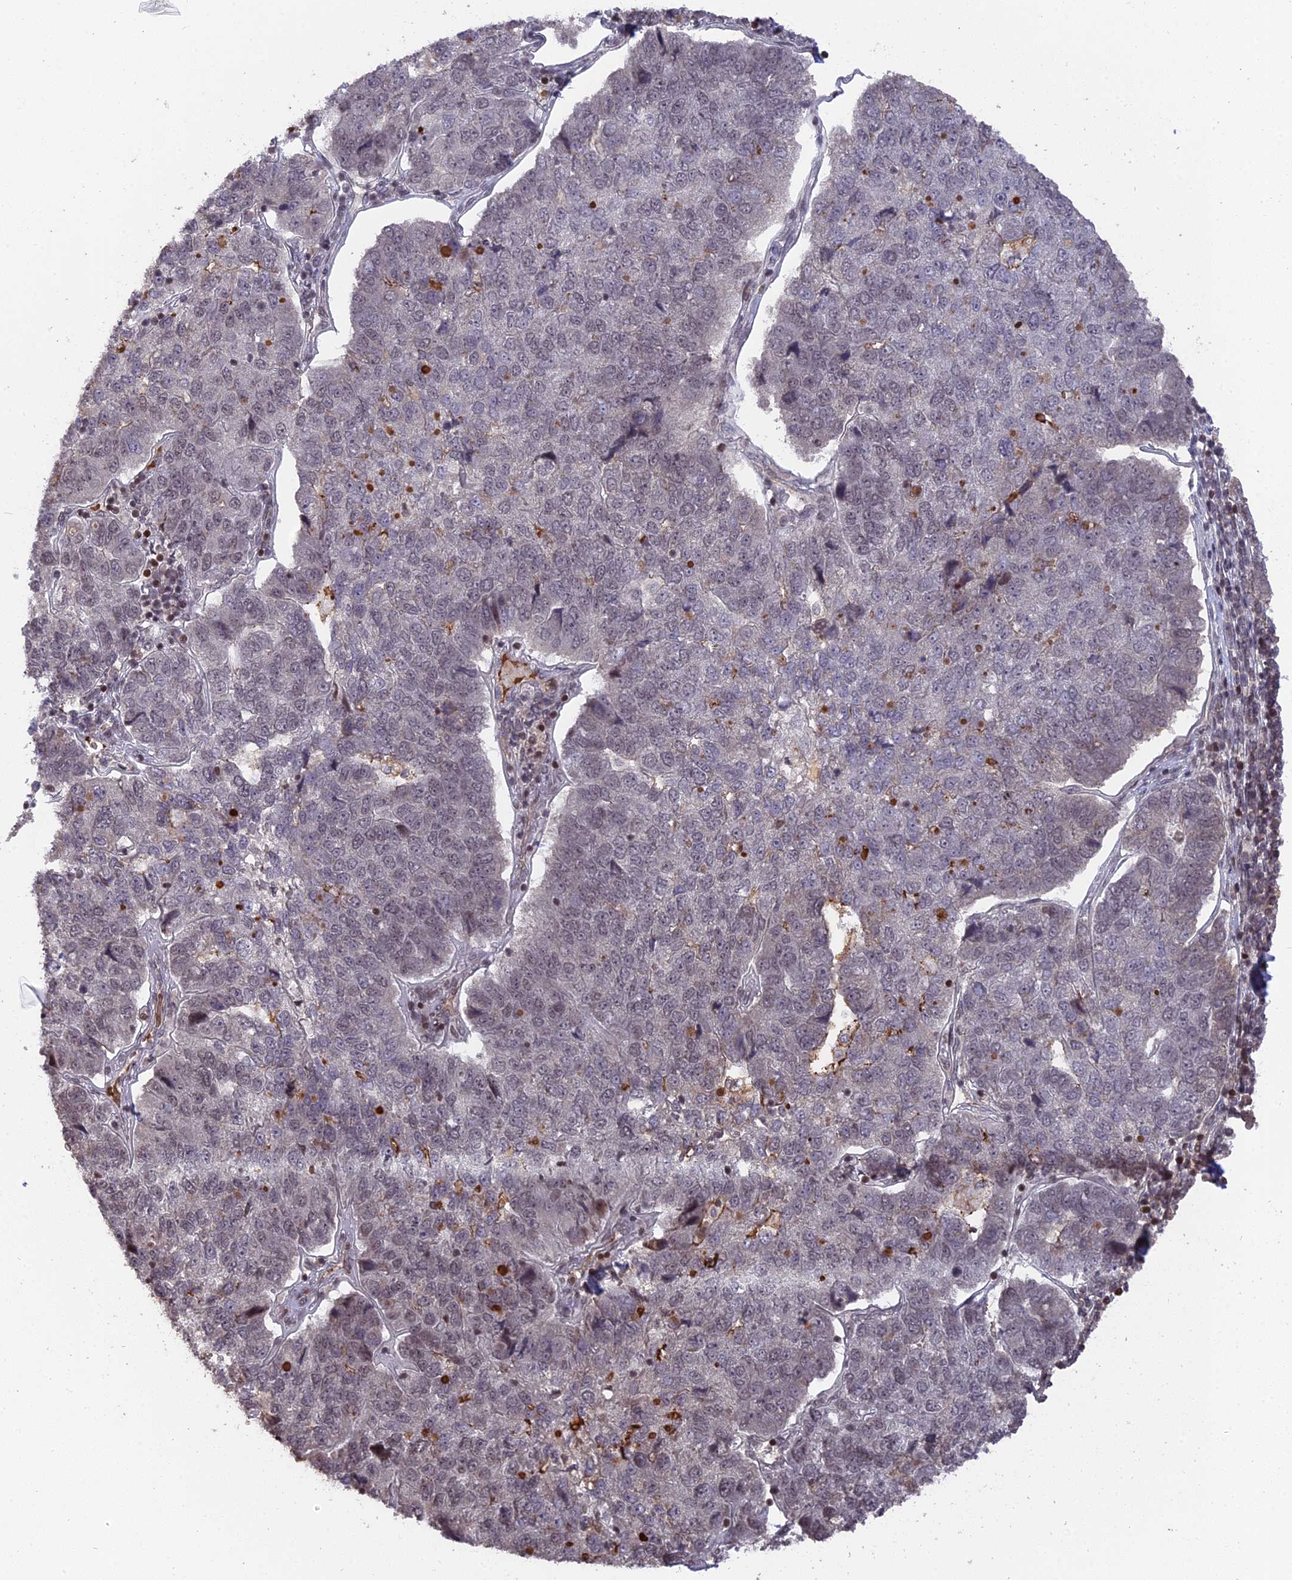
{"staining": {"intensity": "weak", "quantity": "<25%", "location": "nuclear"}, "tissue": "pancreatic cancer", "cell_type": "Tumor cells", "image_type": "cancer", "snomed": [{"axis": "morphology", "description": "Adenocarcinoma, NOS"}, {"axis": "topography", "description": "Pancreas"}], "caption": "This is a histopathology image of immunohistochemistry (IHC) staining of pancreatic cancer (adenocarcinoma), which shows no expression in tumor cells. (Brightfield microscopy of DAB IHC at high magnification).", "gene": "NR1H3", "patient": {"sex": "female", "age": 61}}